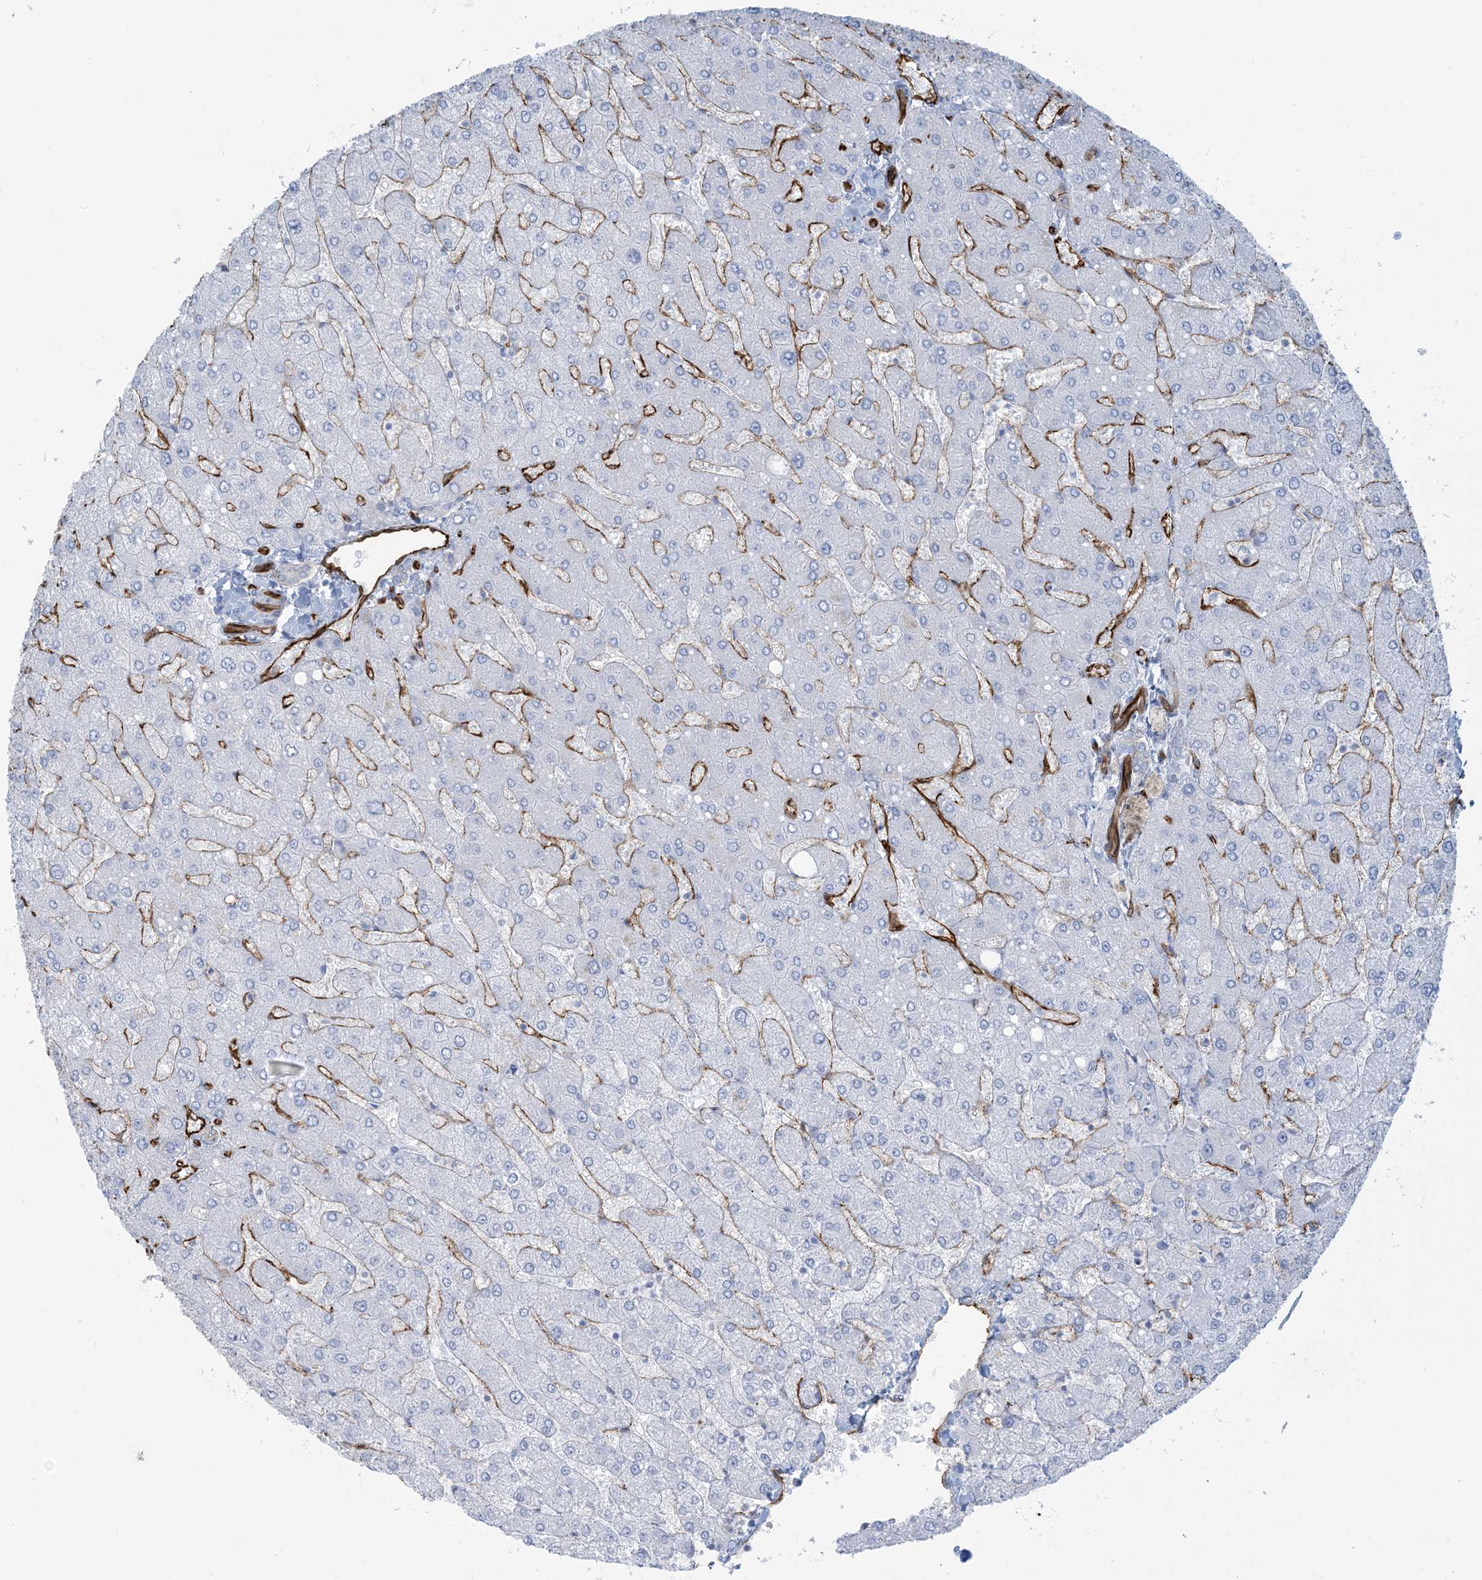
{"staining": {"intensity": "negative", "quantity": "none", "location": "none"}, "tissue": "liver", "cell_type": "Cholangiocytes", "image_type": "normal", "snomed": [{"axis": "morphology", "description": "Normal tissue, NOS"}, {"axis": "topography", "description": "Liver"}], "caption": "The micrograph demonstrates no significant positivity in cholangiocytes of liver.", "gene": "EPS8L3", "patient": {"sex": "male", "age": 55}}